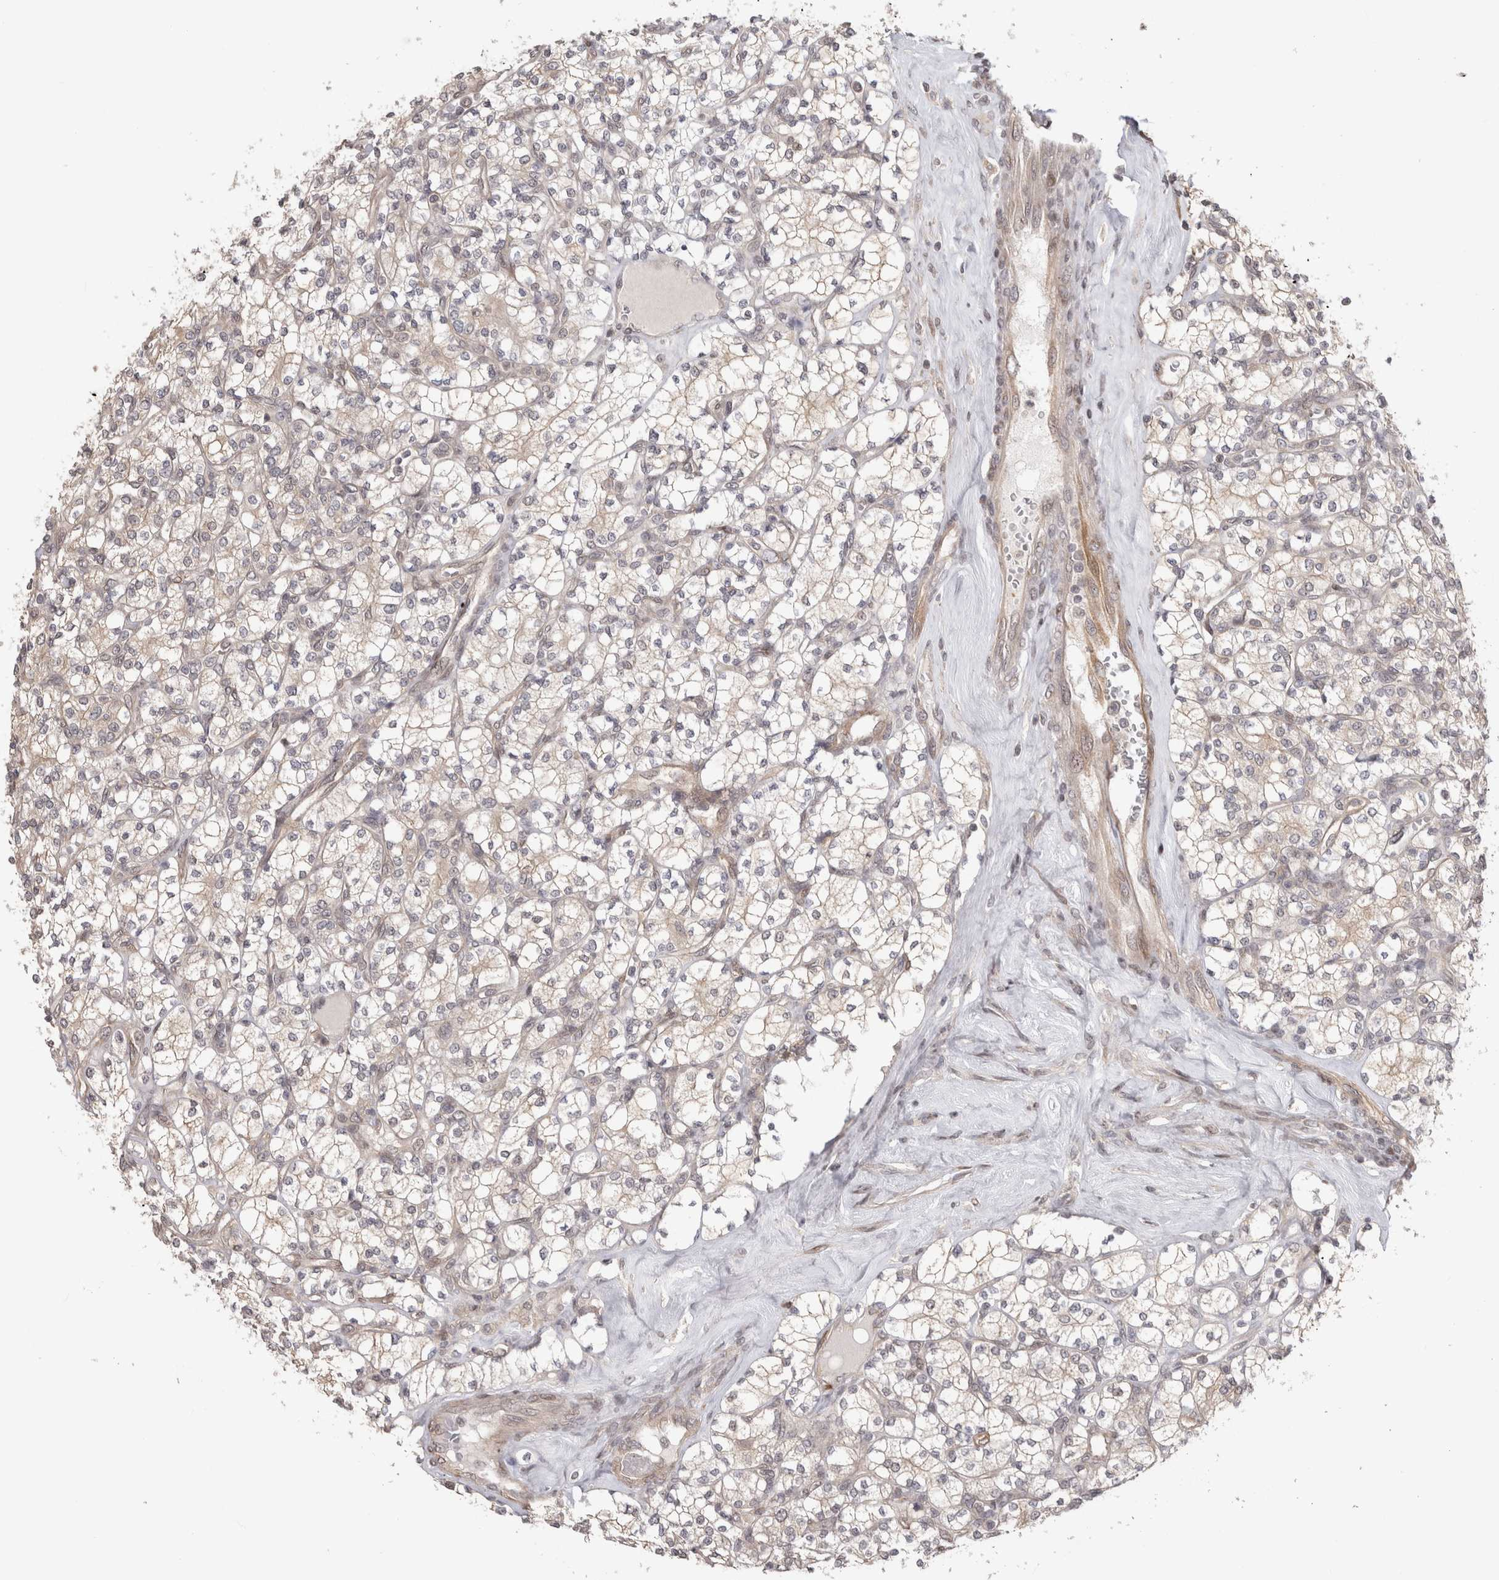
{"staining": {"intensity": "negative", "quantity": "none", "location": "none"}, "tissue": "renal cancer", "cell_type": "Tumor cells", "image_type": "cancer", "snomed": [{"axis": "morphology", "description": "Adenocarcinoma, NOS"}, {"axis": "topography", "description": "Kidney"}], "caption": "There is no significant staining in tumor cells of renal adenocarcinoma.", "gene": "ZNF318", "patient": {"sex": "male", "age": 77}}